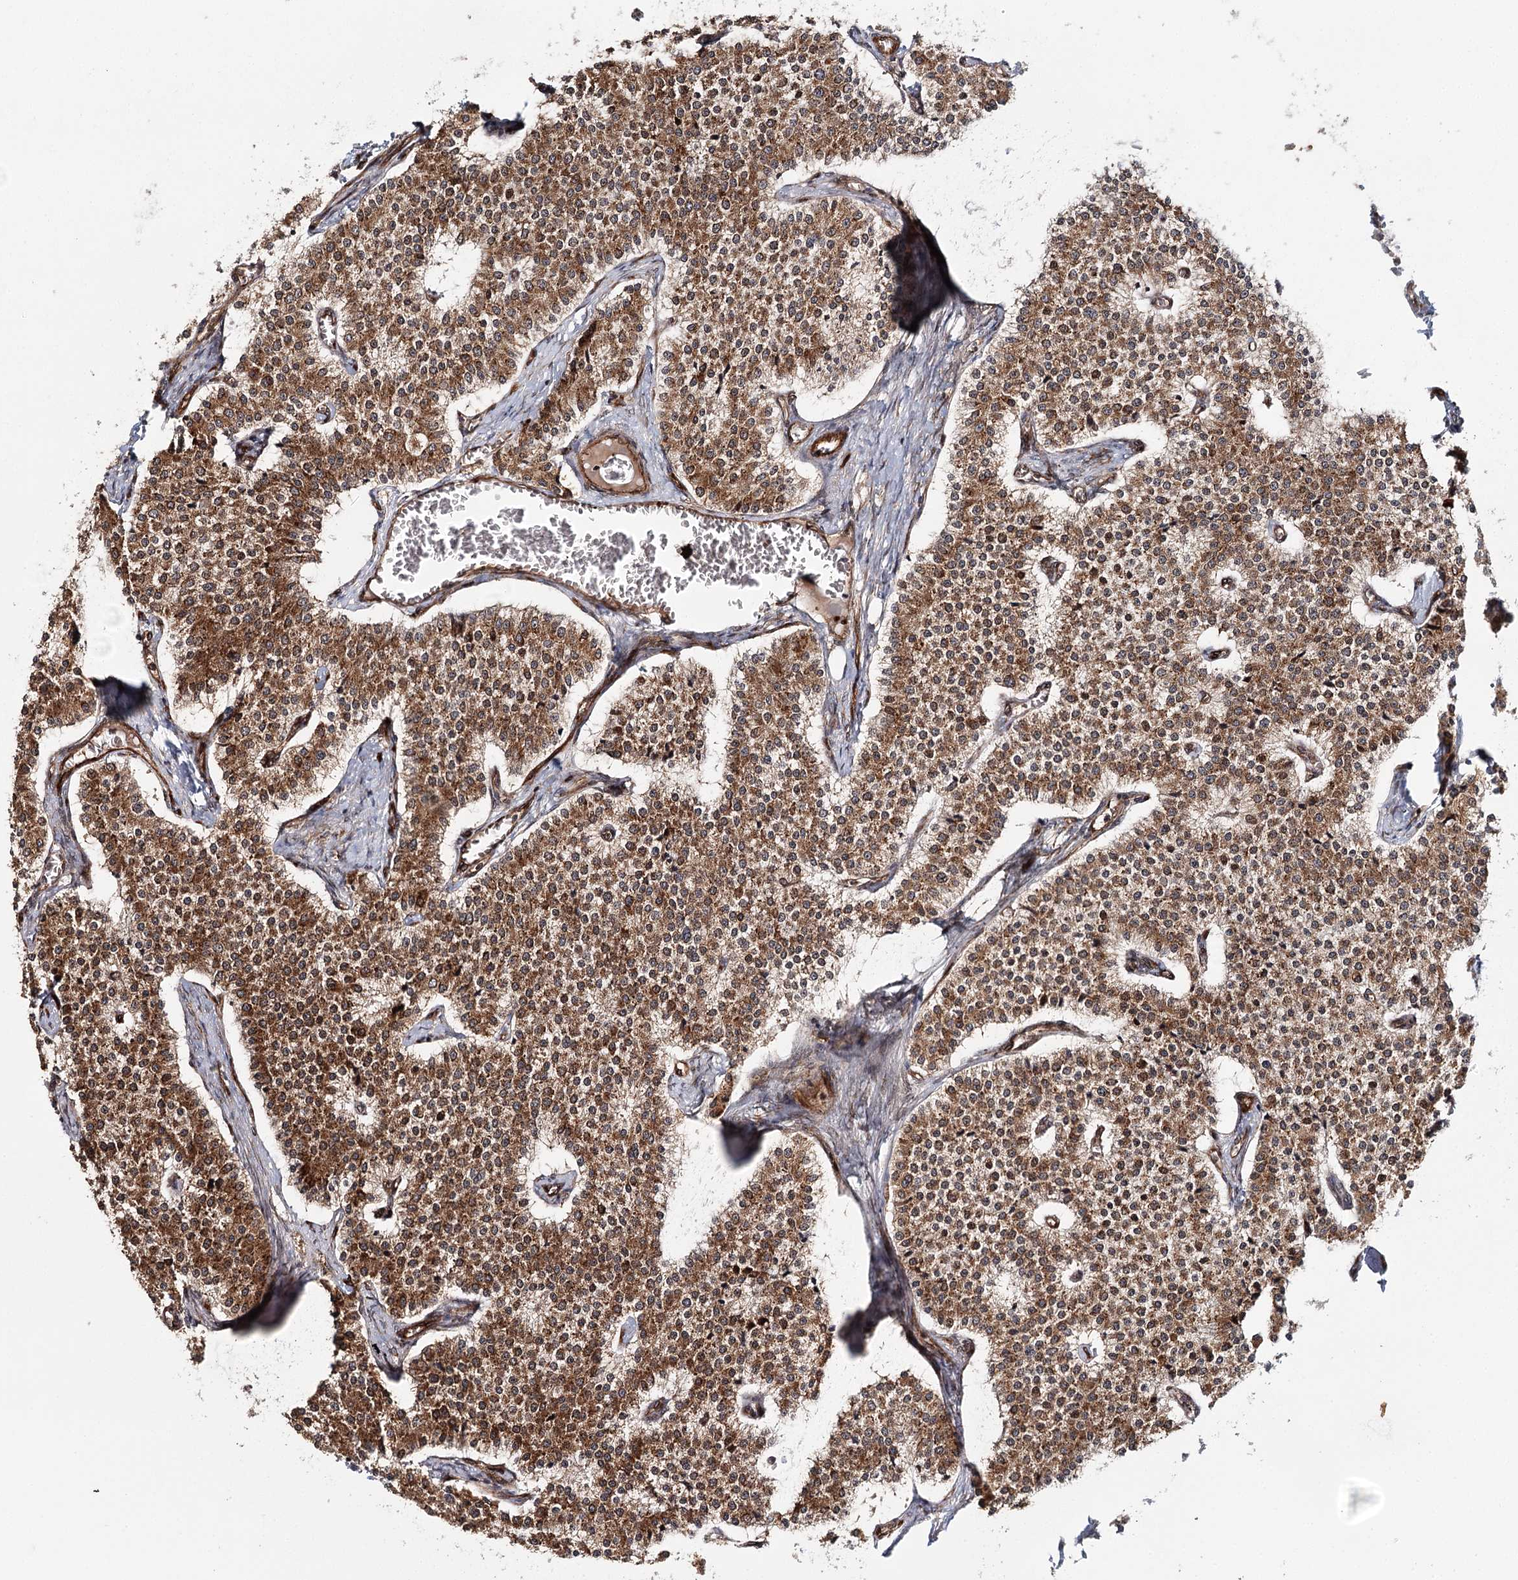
{"staining": {"intensity": "moderate", "quantity": ">75%", "location": "cytoplasmic/membranous"}, "tissue": "carcinoid", "cell_type": "Tumor cells", "image_type": "cancer", "snomed": [{"axis": "morphology", "description": "Carcinoid, malignant, NOS"}, {"axis": "topography", "description": "Colon"}], "caption": "Protein staining of malignant carcinoid tissue reveals moderate cytoplasmic/membranous positivity in about >75% of tumor cells.", "gene": "MKNK1", "patient": {"sex": "female", "age": 52}}